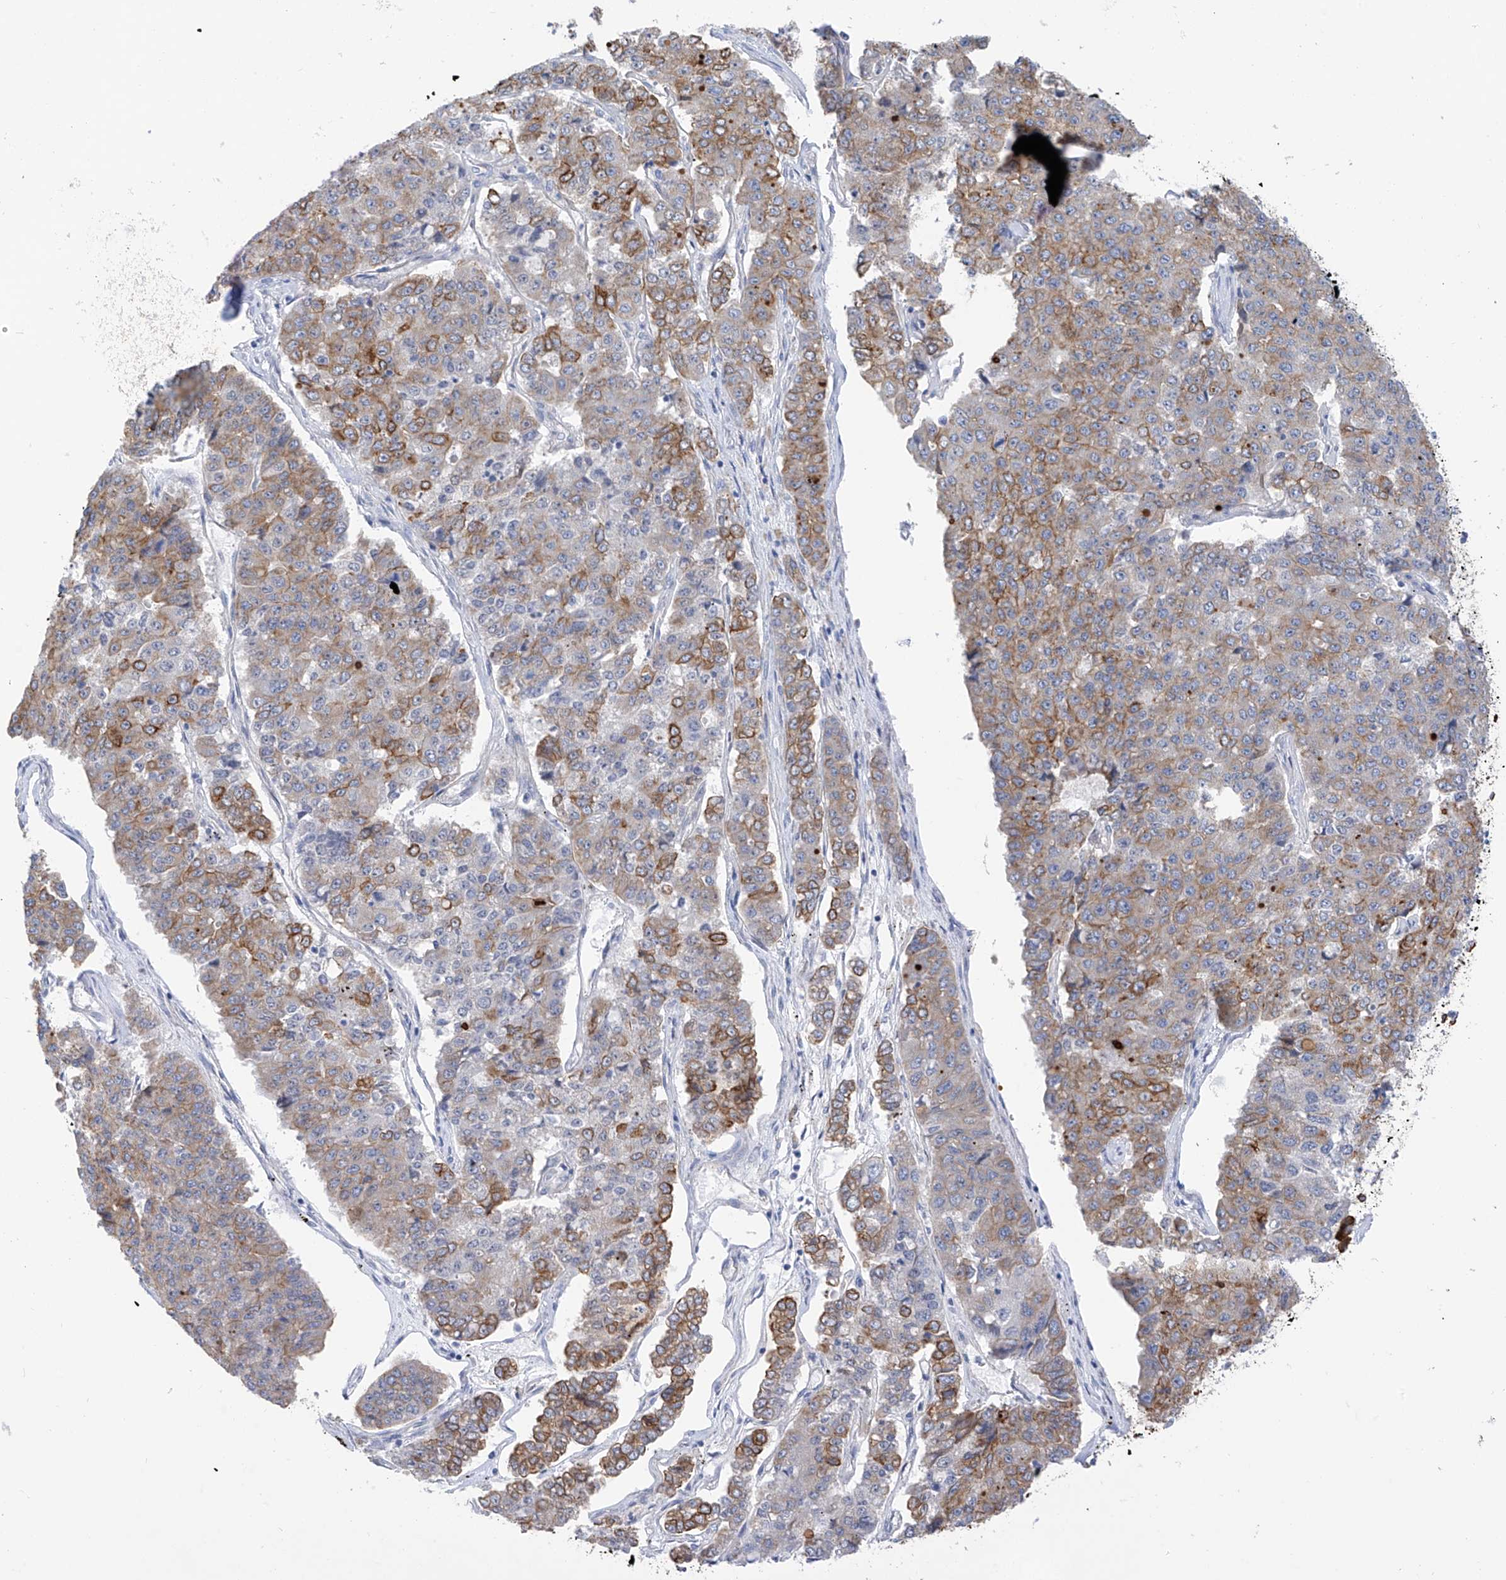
{"staining": {"intensity": "moderate", "quantity": "25%-75%", "location": "cytoplasmic/membranous"}, "tissue": "pancreatic cancer", "cell_type": "Tumor cells", "image_type": "cancer", "snomed": [{"axis": "morphology", "description": "Adenocarcinoma, NOS"}, {"axis": "topography", "description": "Pancreas"}], "caption": "Protein analysis of pancreatic cancer tissue exhibits moderate cytoplasmic/membranous positivity in about 25%-75% of tumor cells. (Brightfield microscopy of DAB IHC at high magnification).", "gene": "PIK3C2B", "patient": {"sex": "male", "age": 50}}